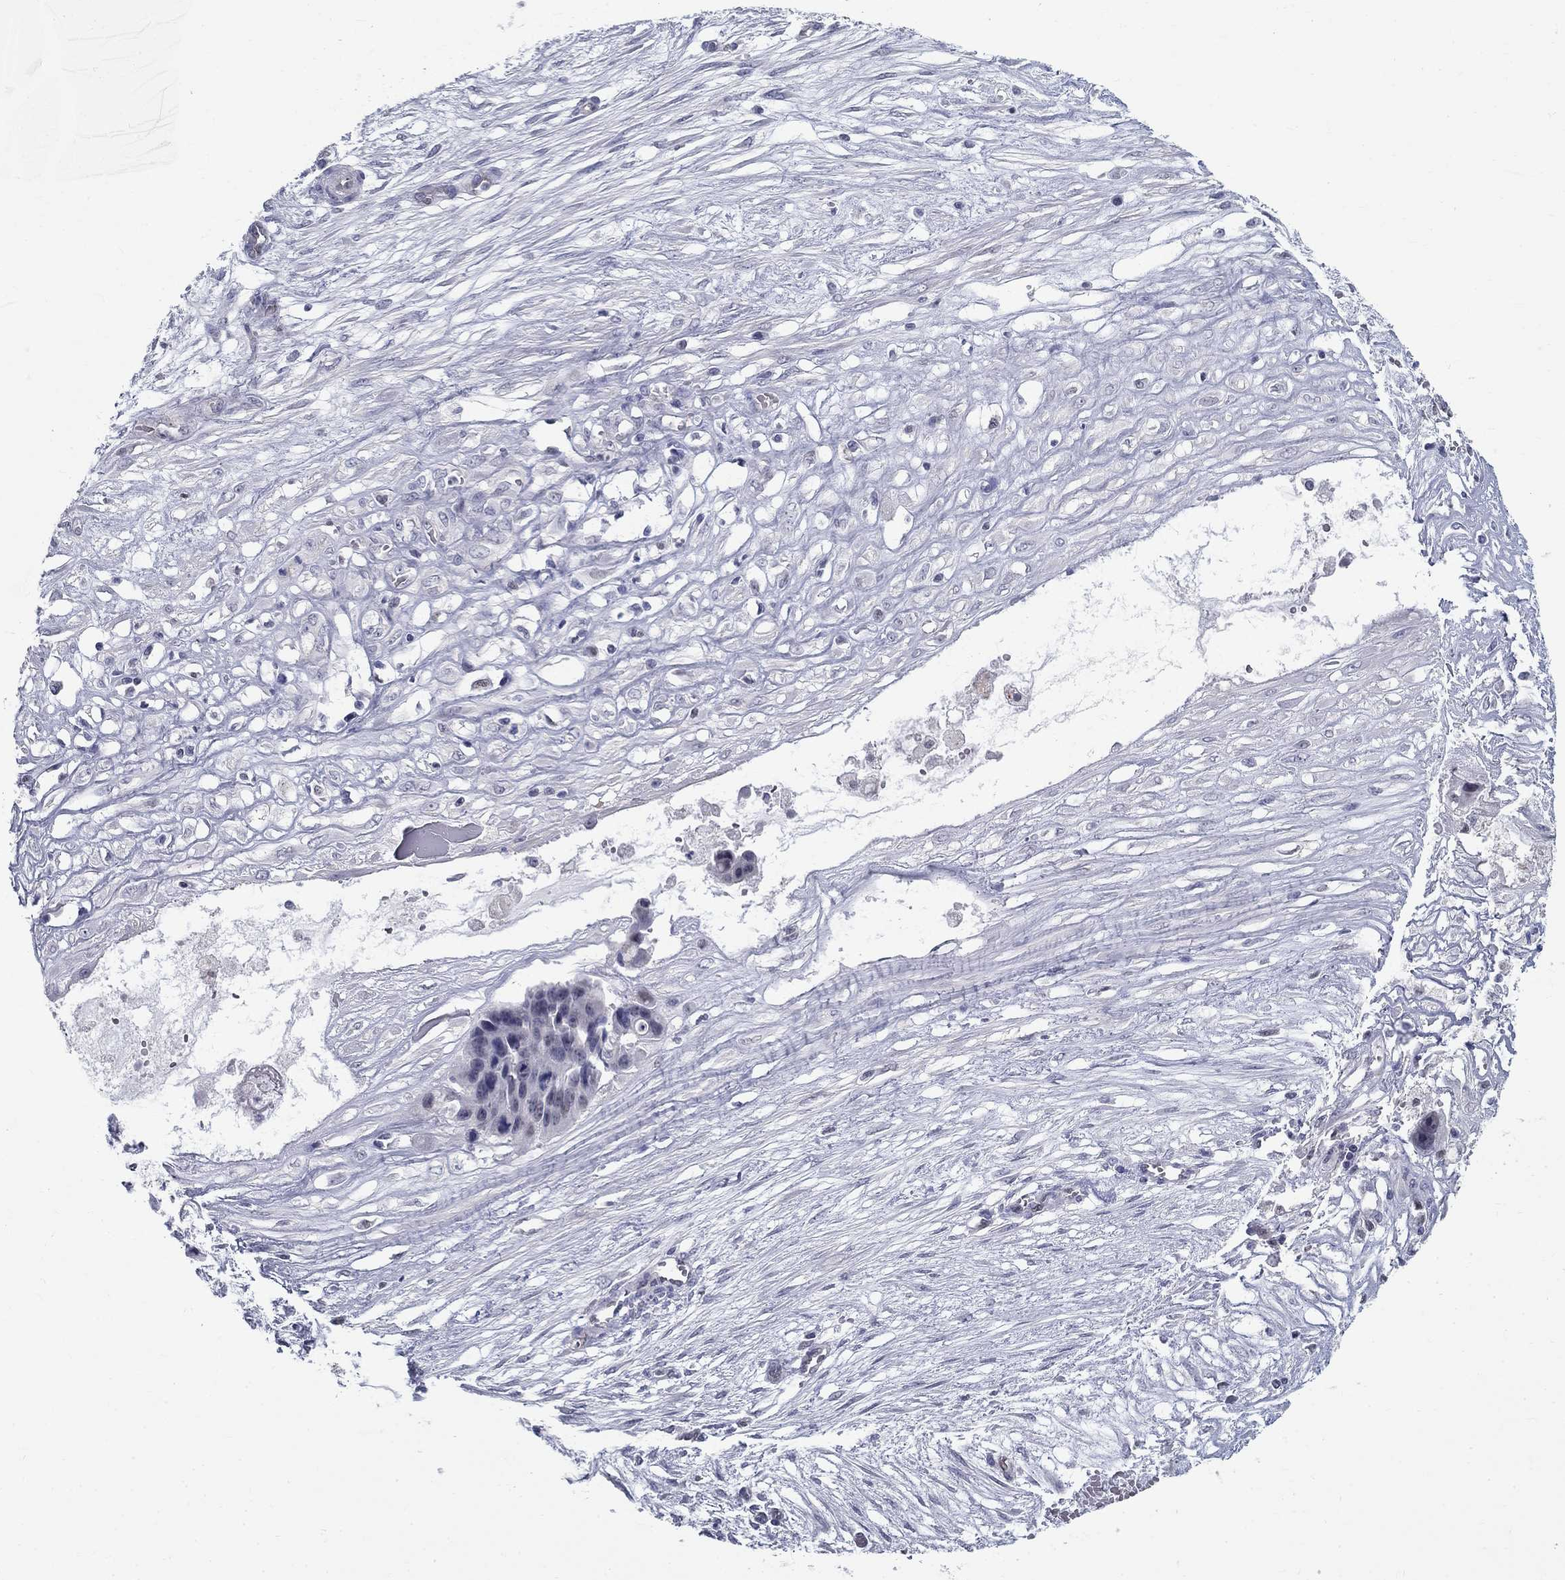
{"staining": {"intensity": "negative", "quantity": "none", "location": "none"}, "tissue": "ovarian cancer", "cell_type": "Tumor cells", "image_type": "cancer", "snomed": [{"axis": "morphology", "description": "Cystadenocarcinoma, serous, NOS"}, {"axis": "topography", "description": "Ovary"}], "caption": "Protein analysis of ovarian serous cystadenocarcinoma shows no significant expression in tumor cells.", "gene": "GUCA1A", "patient": {"sex": "female", "age": 56}}